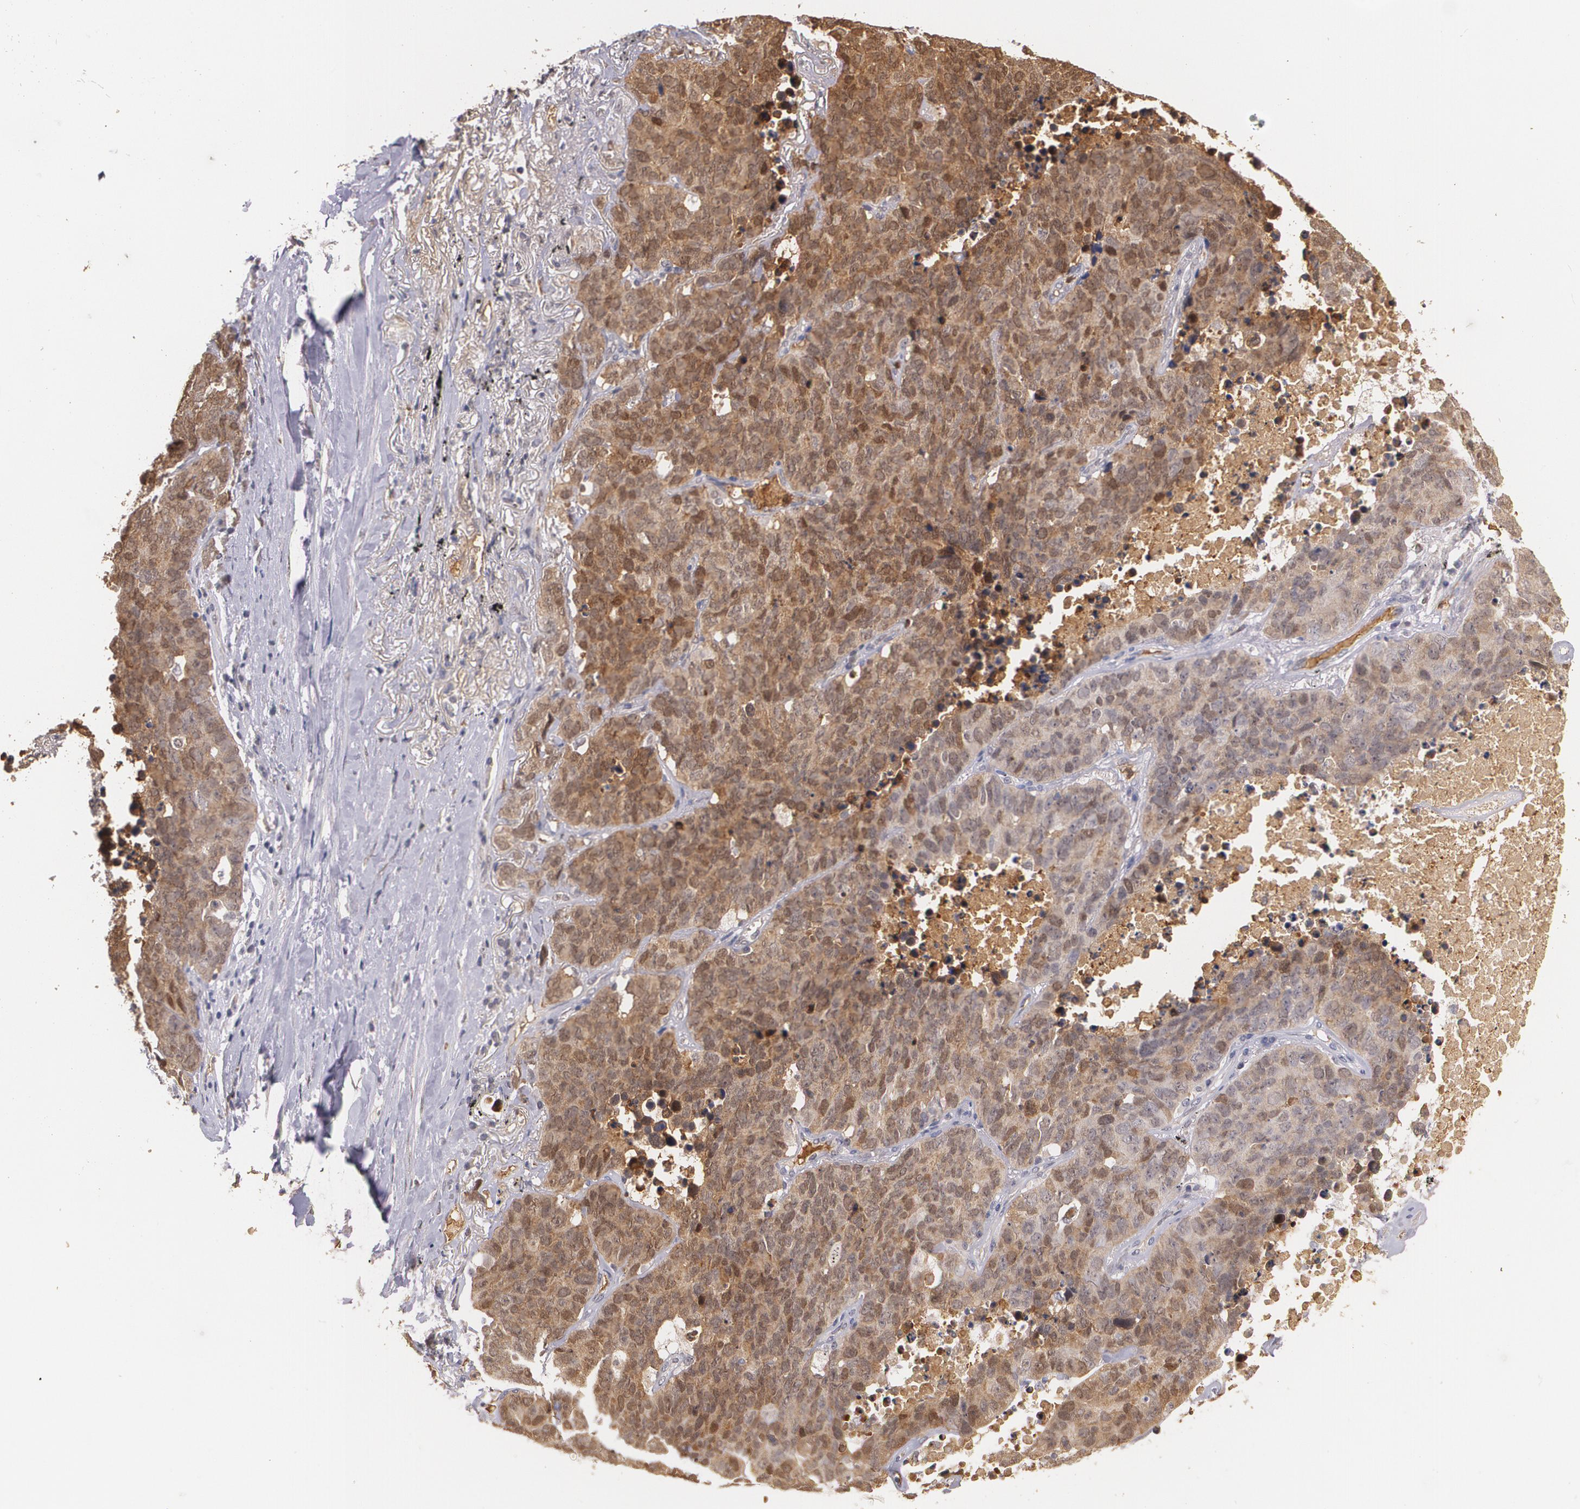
{"staining": {"intensity": "moderate", "quantity": ">75%", "location": "cytoplasmic/membranous"}, "tissue": "lung cancer", "cell_type": "Tumor cells", "image_type": "cancer", "snomed": [{"axis": "morphology", "description": "Carcinoid, malignant, NOS"}, {"axis": "topography", "description": "Lung"}], "caption": "DAB immunohistochemical staining of human lung cancer (carcinoid (malignant)) demonstrates moderate cytoplasmic/membranous protein expression in about >75% of tumor cells.", "gene": "PTS", "patient": {"sex": "male", "age": 60}}